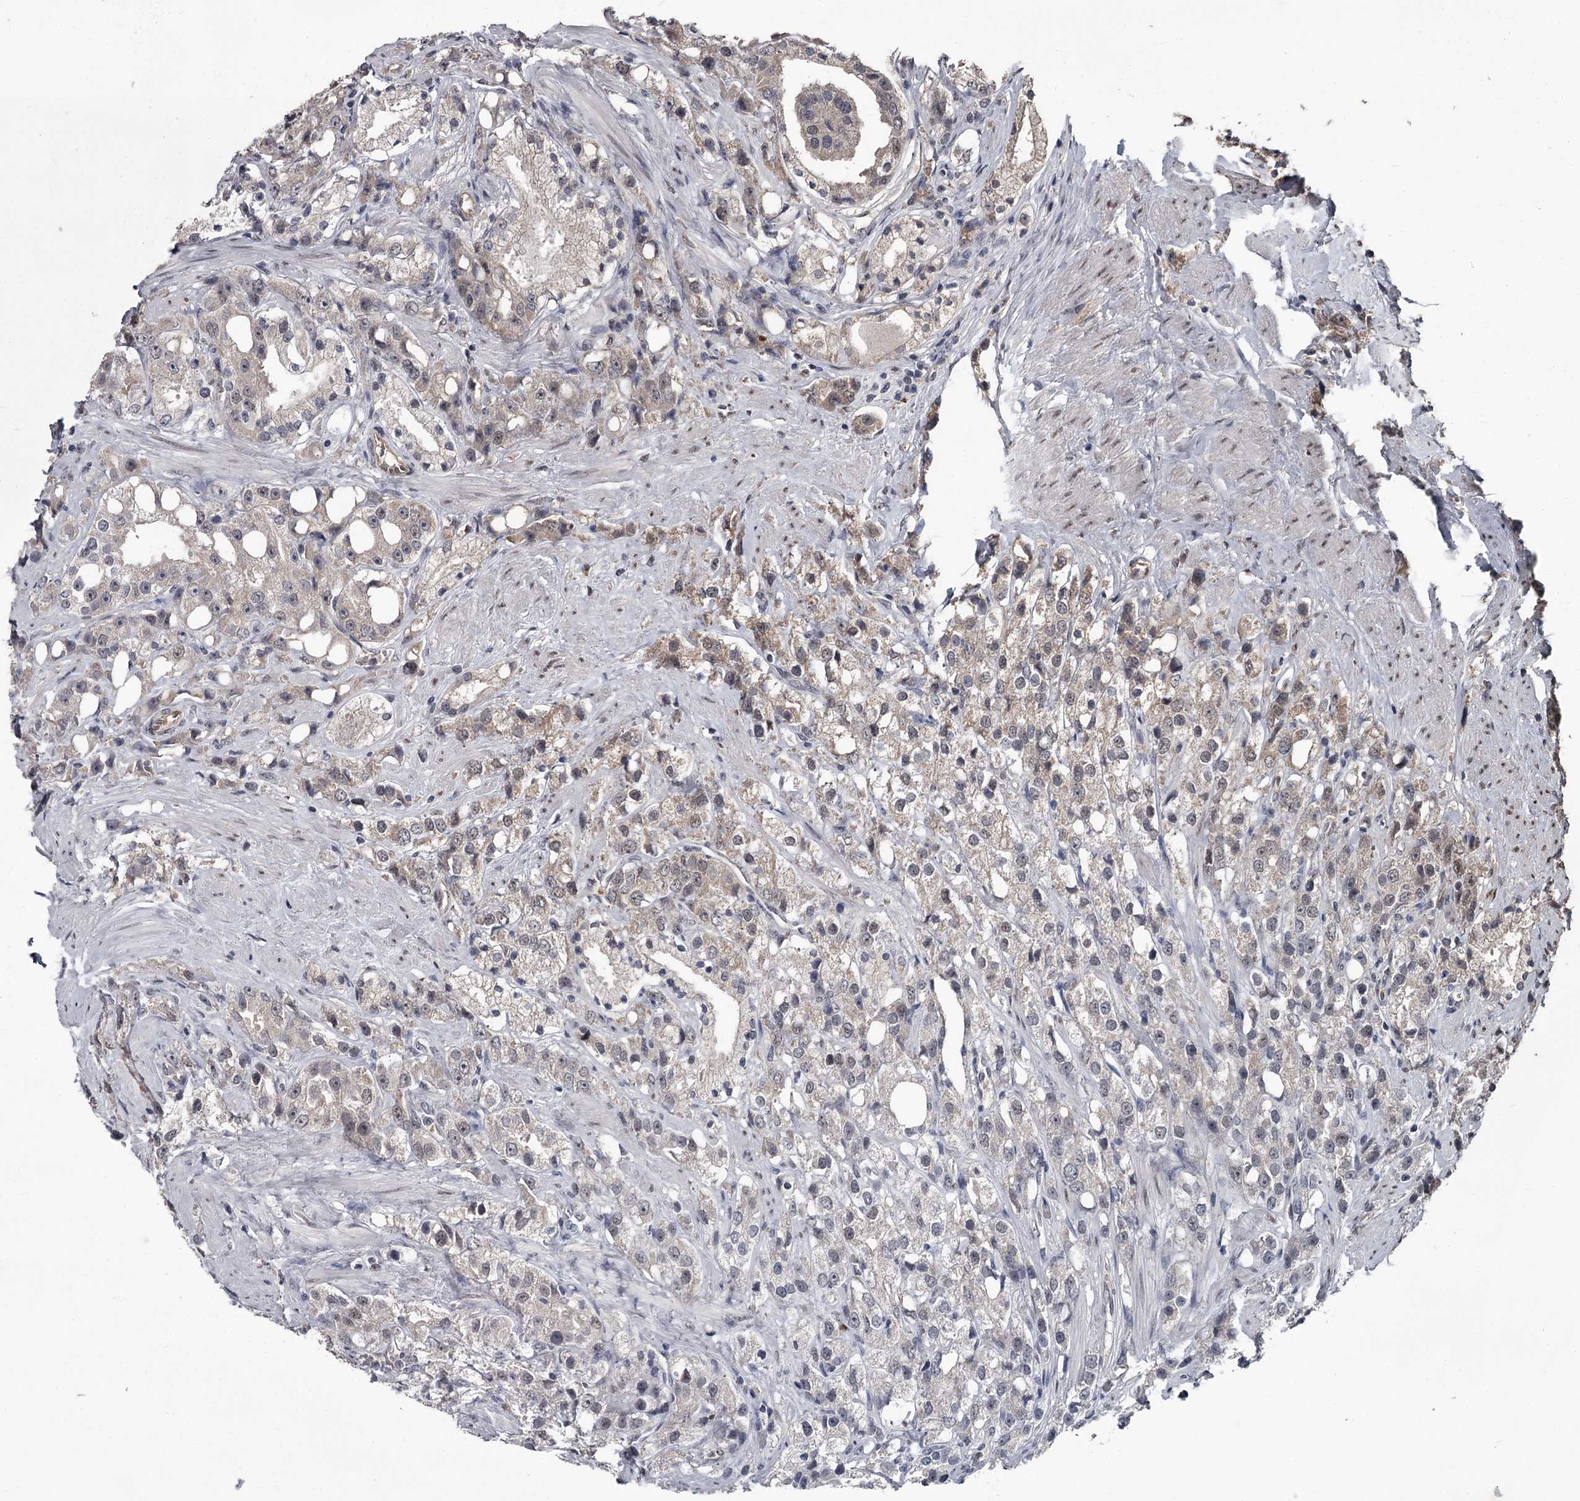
{"staining": {"intensity": "weak", "quantity": "<25%", "location": "cytoplasmic/membranous,nuclear"}, "tissue": "prostate cancer", "cell_type": "Tumor cells", "image_type": "cancer", "snomed": [{"axis": "morphology", "description": "Adenocarcinoma, NOS"}, {"axis": "topography", "description": "Prostate"}], "caption": "DAB immunohistochemical staining of human prostate cancer (adenocarcinoma) displays no significant expression in tumor cells.", "gene": "PRPF40B", "patient": {"sex": "male", "age": 79}}